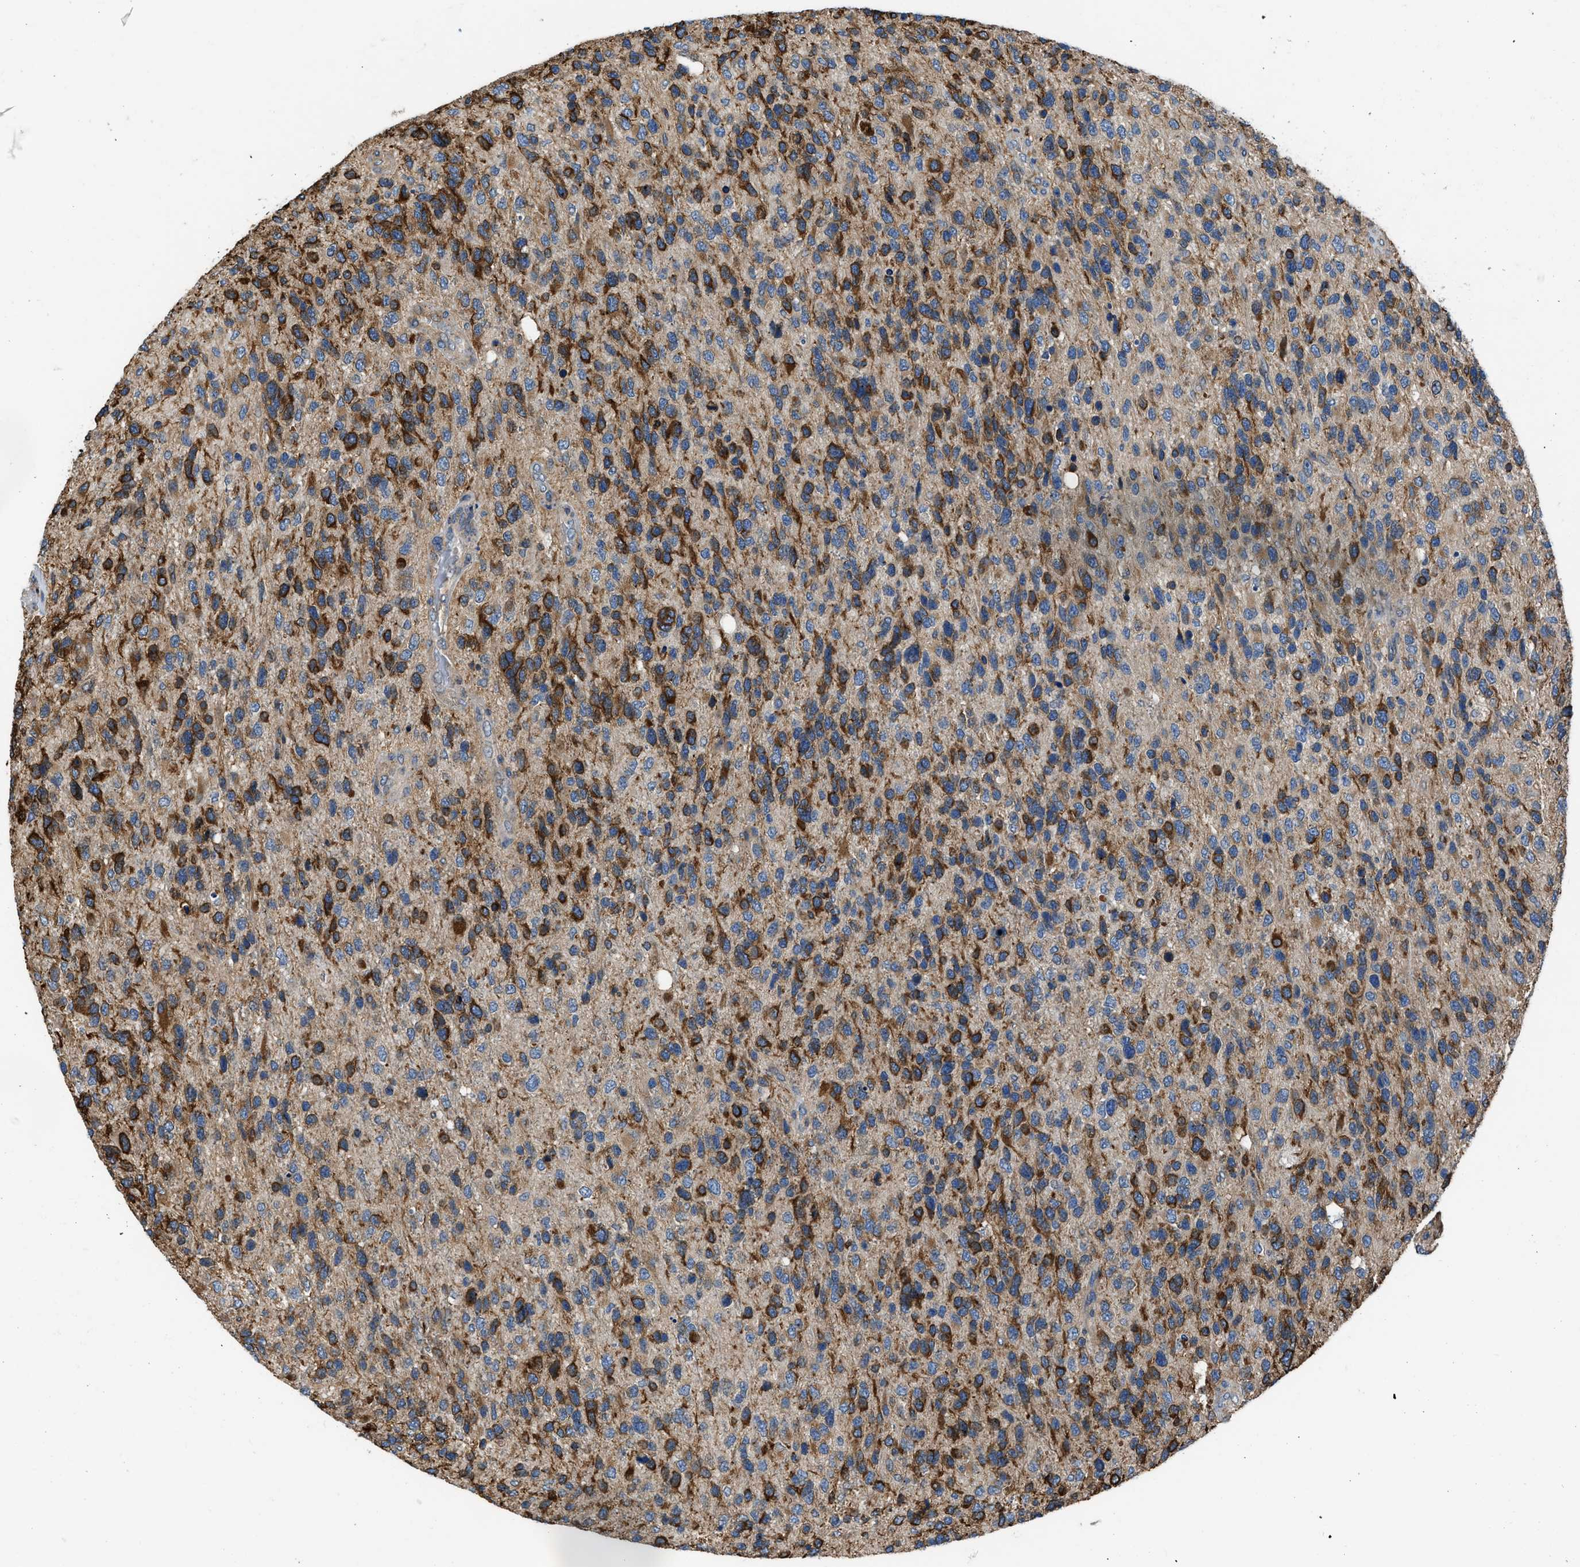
{"staining": {"intensity": "strong", "quantity": ">75%", "location": "cytoplasmic/membranous"}, "tissue": "glioma", "cell_type": "Tumor cells", "image_type": "cancer", "snomed": [{"axis": "morphology", "description": "Glioma, malignant, High grade"}, {"axis": "topography", "description": "Brain"}], "caption": "Protein expression analysis of human glioma reveals strong cytoplasmic/membranous positivity in about >75% of tumor cells.", "gene": "ARL6IP5", "patient": {"sex": "female", "age": 58}}